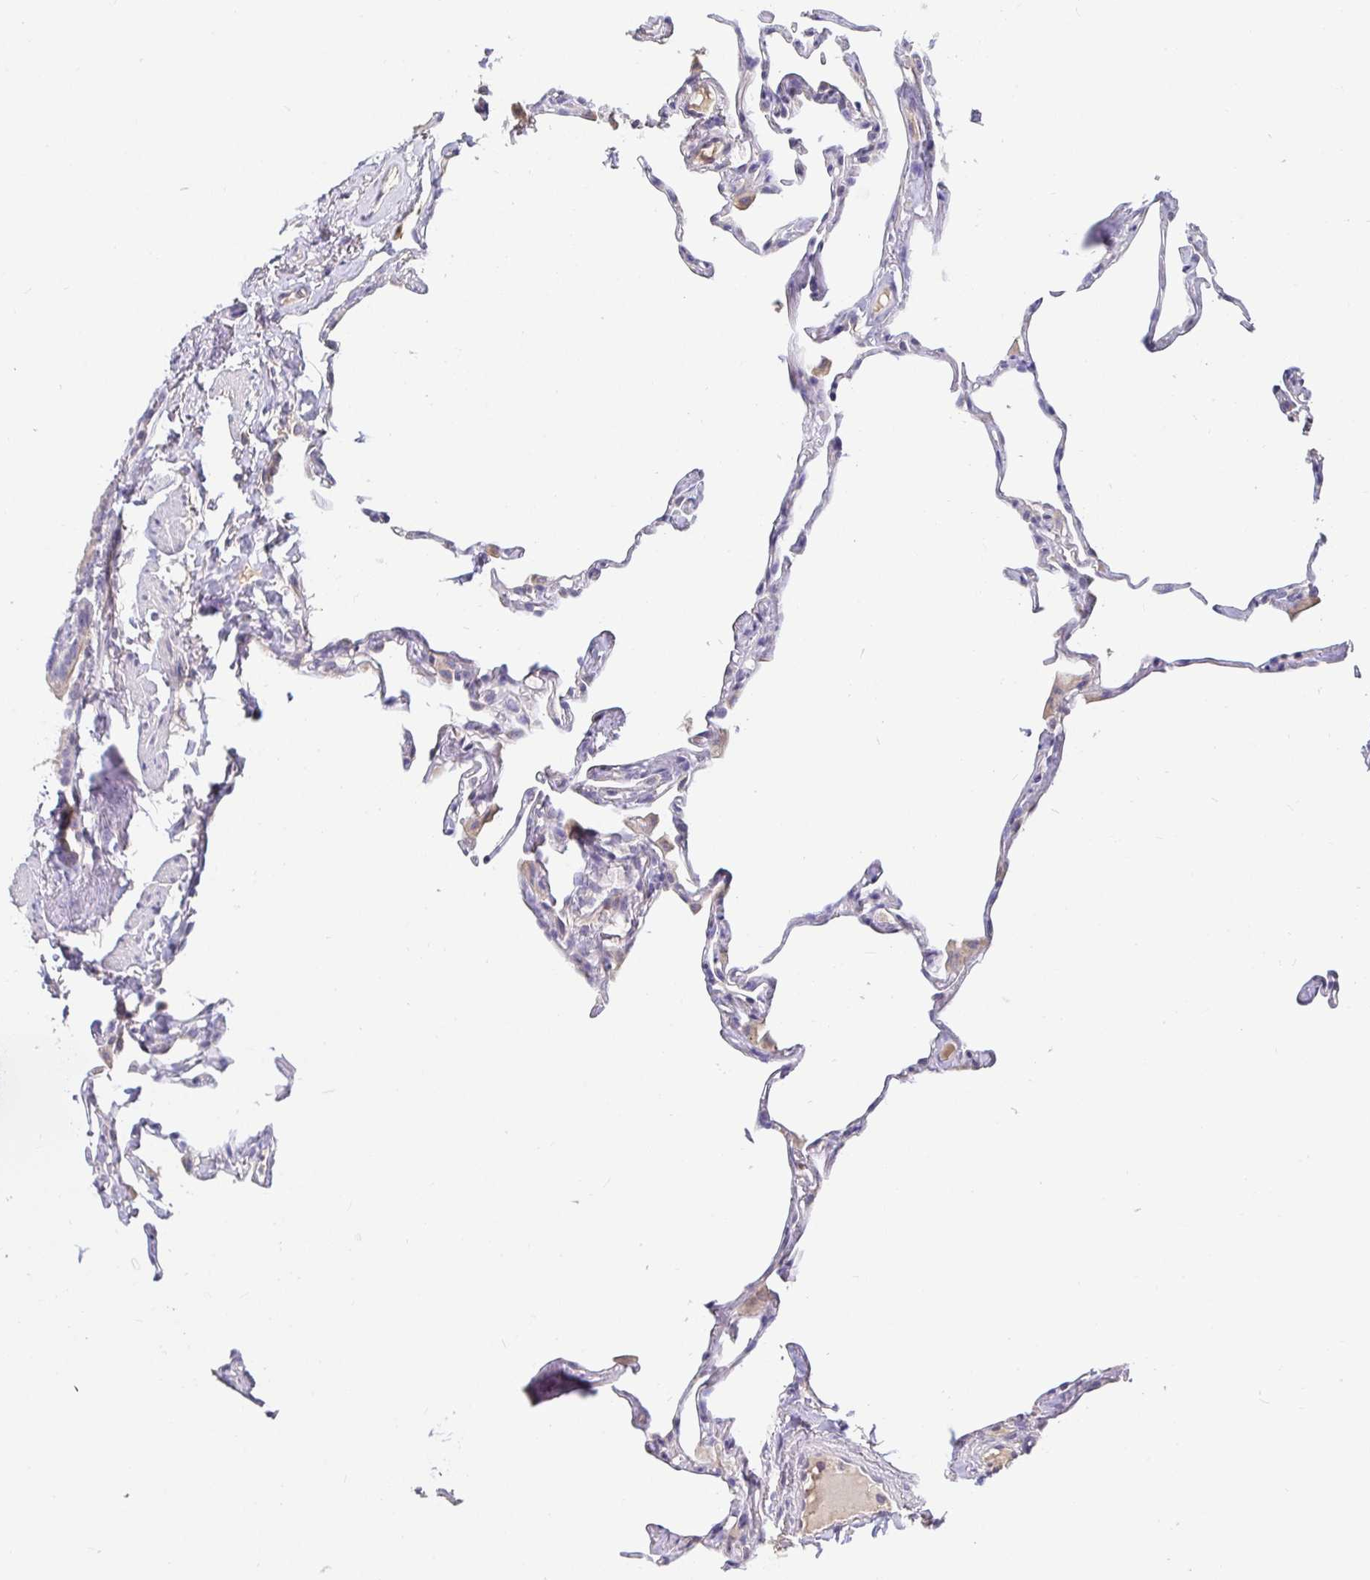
{"staining": {"intensity": "negative", "quantity": "none", "location": "none"}, "tissue": "lung", "cell_type": "Alveolar cells", "image_type": "normal", "snomed": [{"axis": "morphology", "description": "Normal tissue, NOS"}, {"axis": "topography", "description": "Lung"}], "caption": "Lung was stained to show a protein in brown. There is no significant positivity in alveolar cells. (Stains: DAB IHC with hematoxylin counter stain, Microscopy: brightfield microscopy at high magnification).", "gene": "ANLN", "patient": {"sex": "male", "age": 65}}